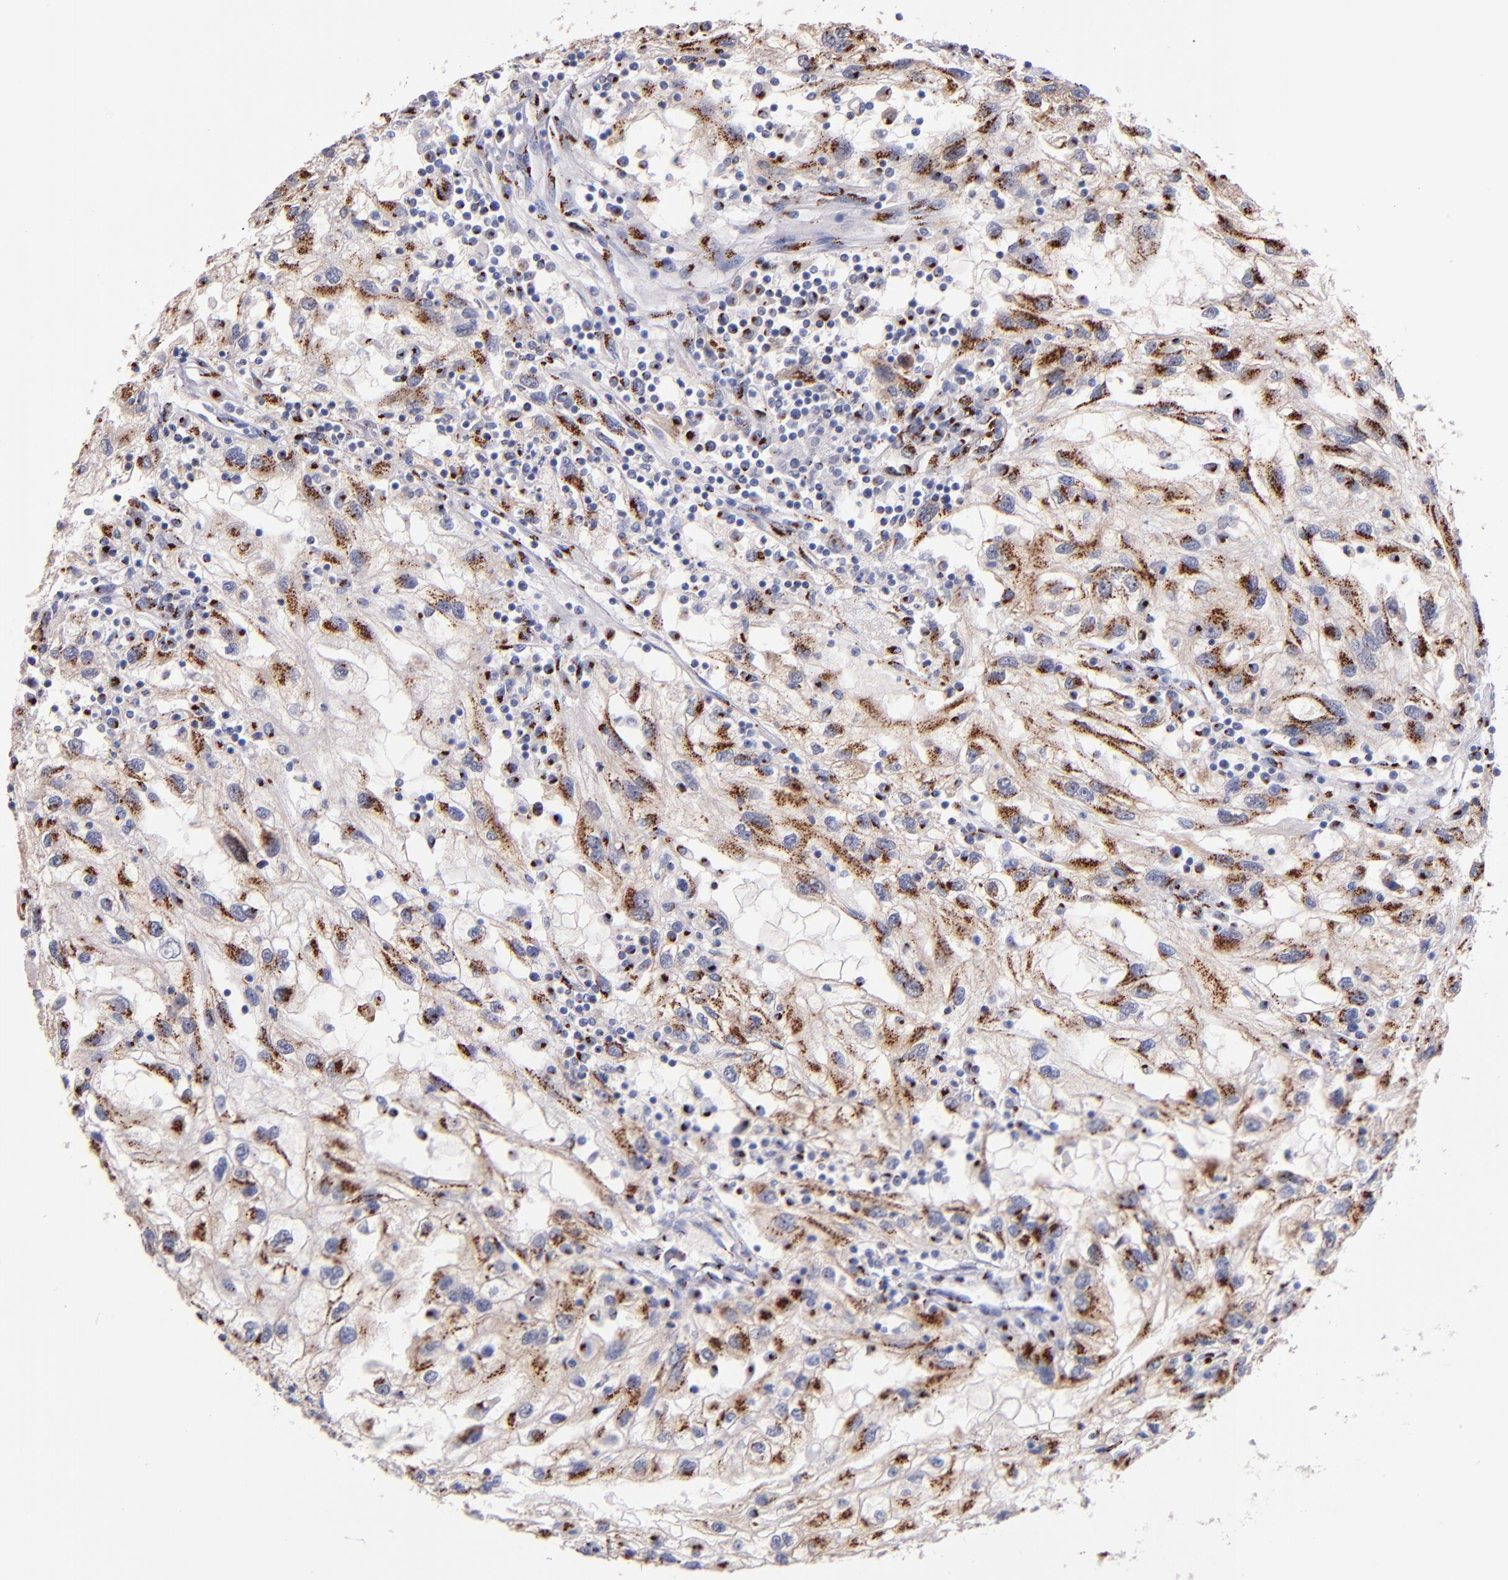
{"staining": {"intensity": "strong", "quantity": ">75%", "location": "cytoplasmic/membranous"}, "tissue": "renal cancer", "cell_type": "Tumor cells", "image_type": "cancer", "snomed": [{"axis": "morphology", "description": "Normal tissue, NOS"}, {"axis": "morphology", "description": "Adenocarcinoma, NOS"}, {"axis": "topography", "description": "Kidney"}], "caption": "A high-resolution image shows IHC staining of renal cancer (adenocarcinoma), which displays strong cytoplasmic/membranous positivity in about >75% of tumor cells.", "gene": "GOLIM4", "patient": {"sex": "male", "age": 71}}